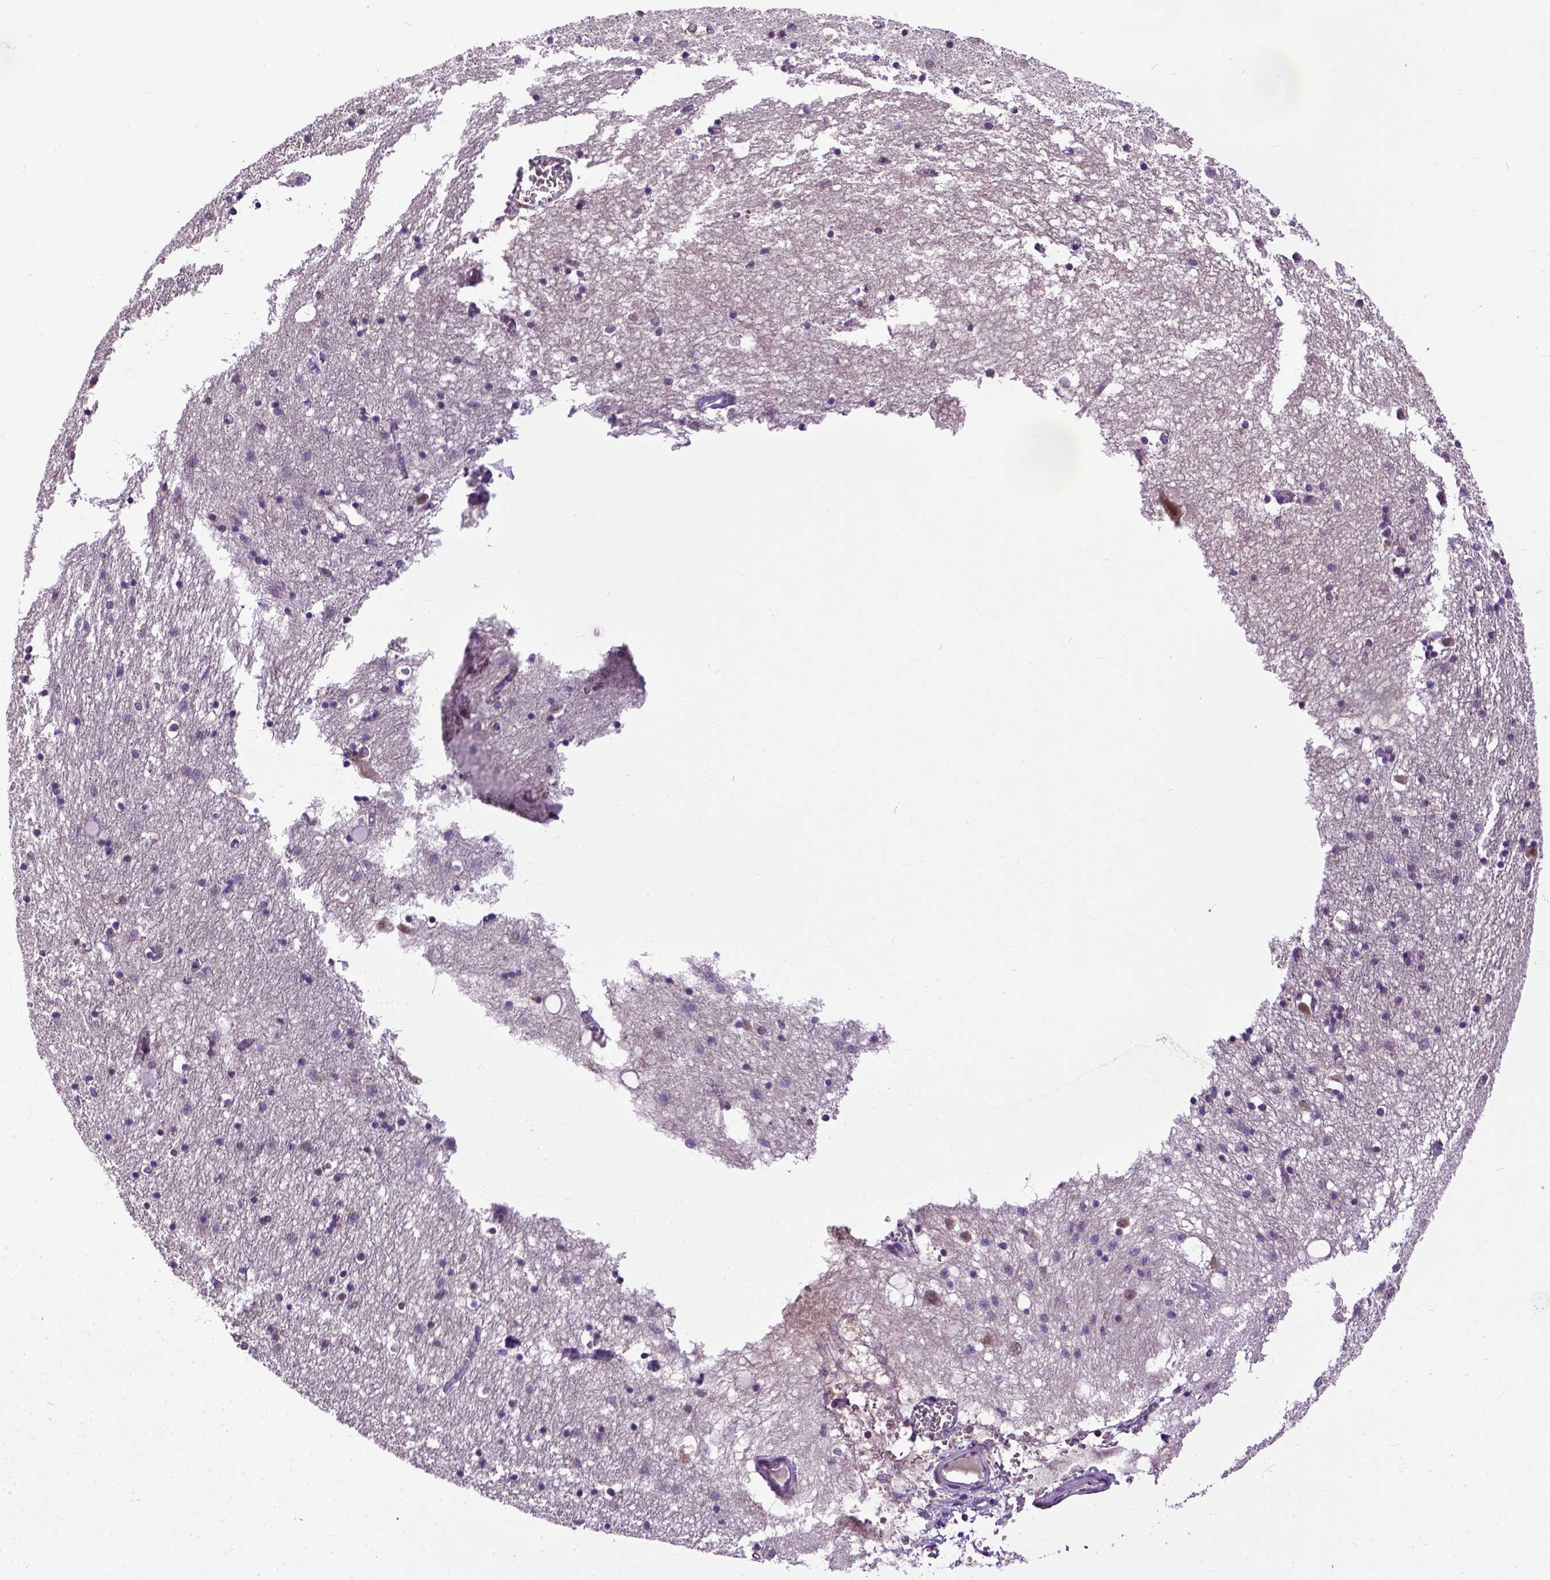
{"staining": {"intensity": "moderate", "quantity": "<25%", "location": "nuclear"}, "tissue": "hippocampus", "cell_type": "Glial cells", "image_type": "normal", "snomed": [{"axis": "morphology", "description": "Normal tissue, NOS"}, {"axis": "topography", "description": "Lateral ventricle wall"}, {"axis": "topography", "description": "Hippocampus"}], "caption": "Hippocampus stained with DAB (3,3'-diaminobenzidine) immunohistochemistry (IHC) displays low levels of moderate nuclear positivity in approximately <25% of glial cells.", "gene": "UBA3", "patient": {"sex": "female", "age": 63}}